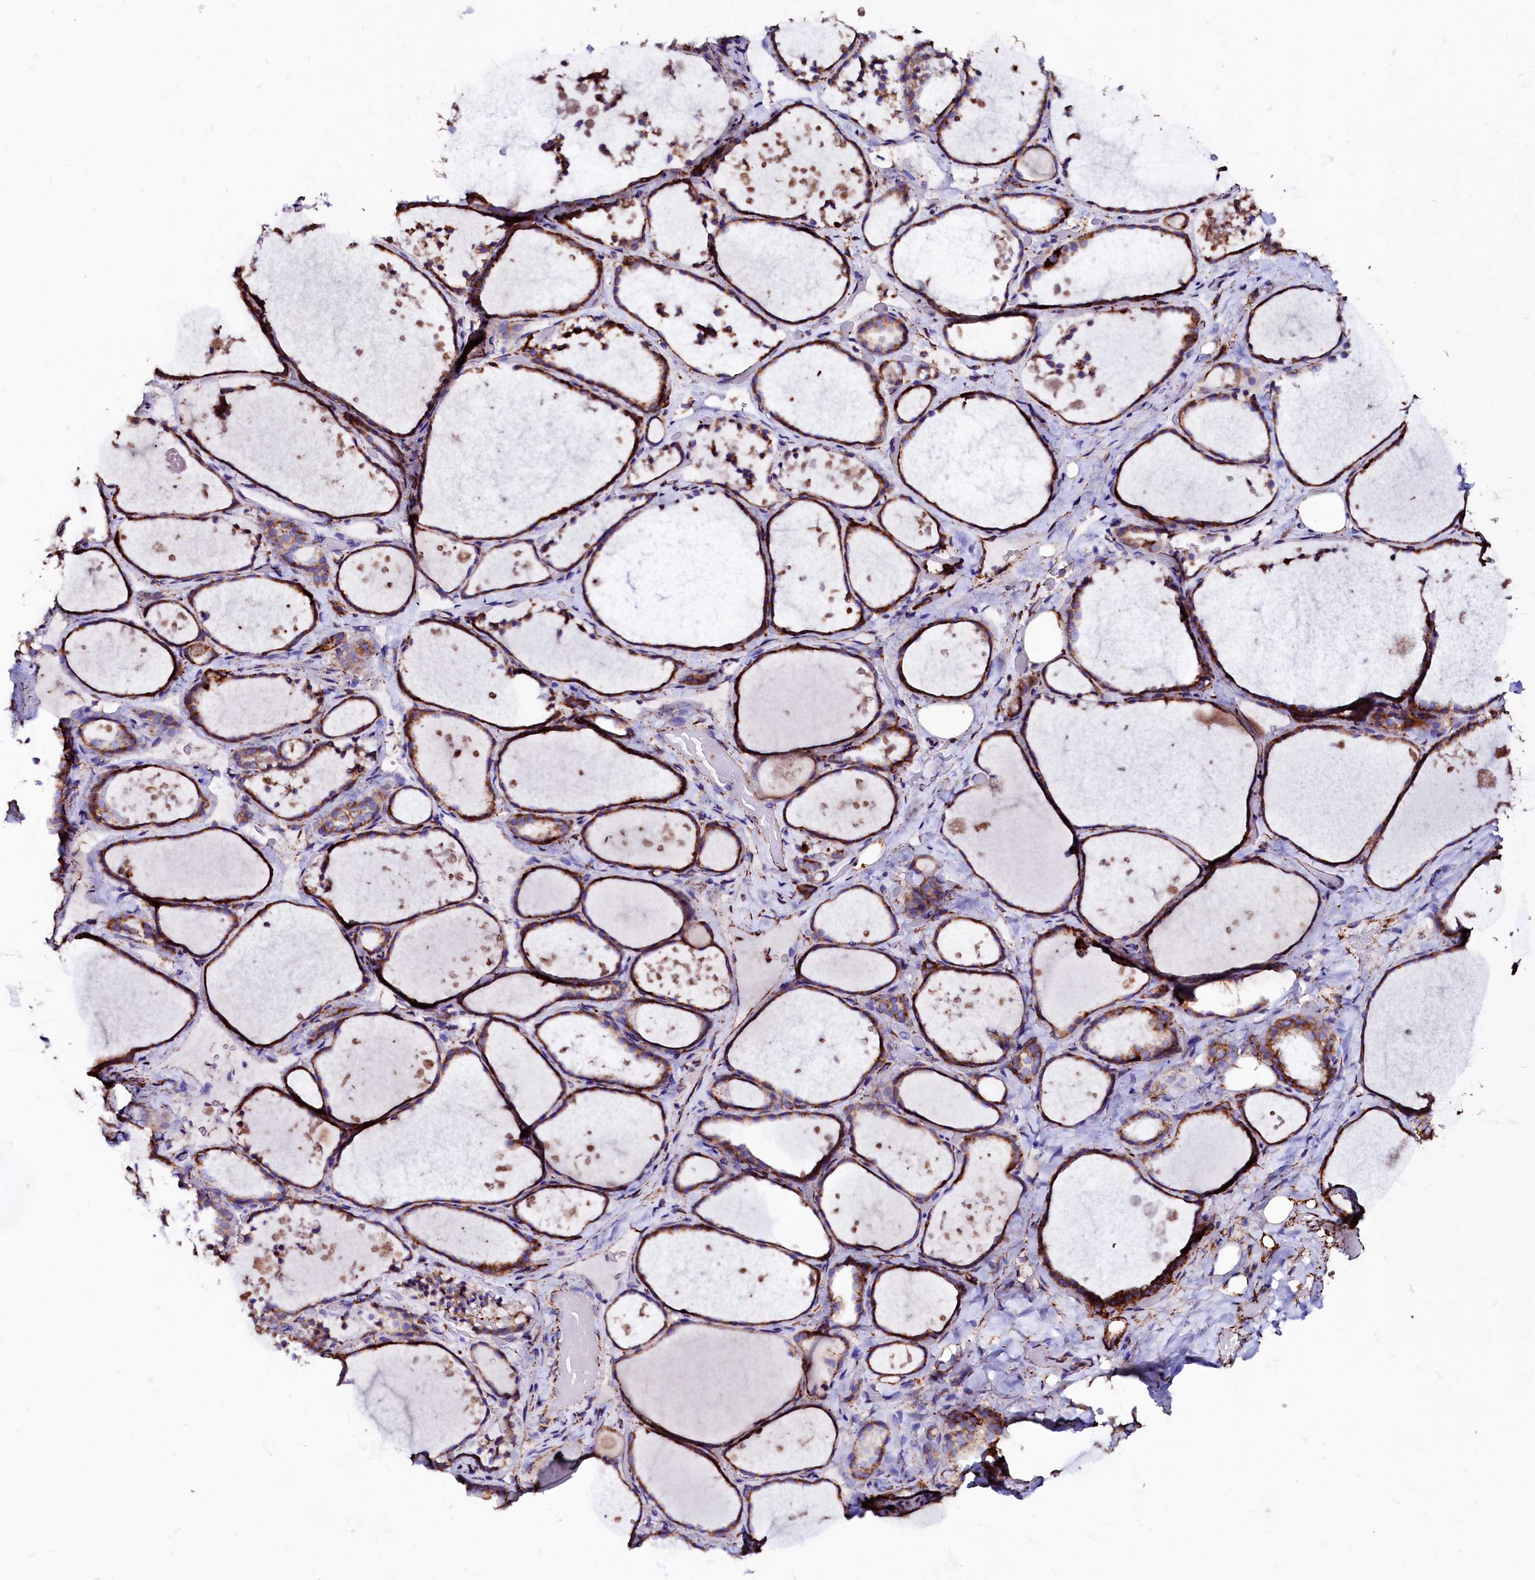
{"staining": {"intensity": "strong", "quantity": ">75%", "location": "cytoplasmic/membranous"}, "tissue": "thyroid gland", "cell_type": "Glandular cells", "image_type": "normal", "snomed": [{"axis": "morphology", "description": "Normal tissue, NOS"}, {"axis": "topography", "description": "Thyroid gland"}], "caption": "Immunohistochemistry (IHC) histopathology image of benign thyroid gland: thyroid gland stained using IHC displays high levels of strong protein expression localized specifically in the cytoplasmic/membranous of glandular cells, appearing as a cytoplasmic/membranous brown color.", "gene": "MAOB", "patient": {"sex": "female", "age": 44}}